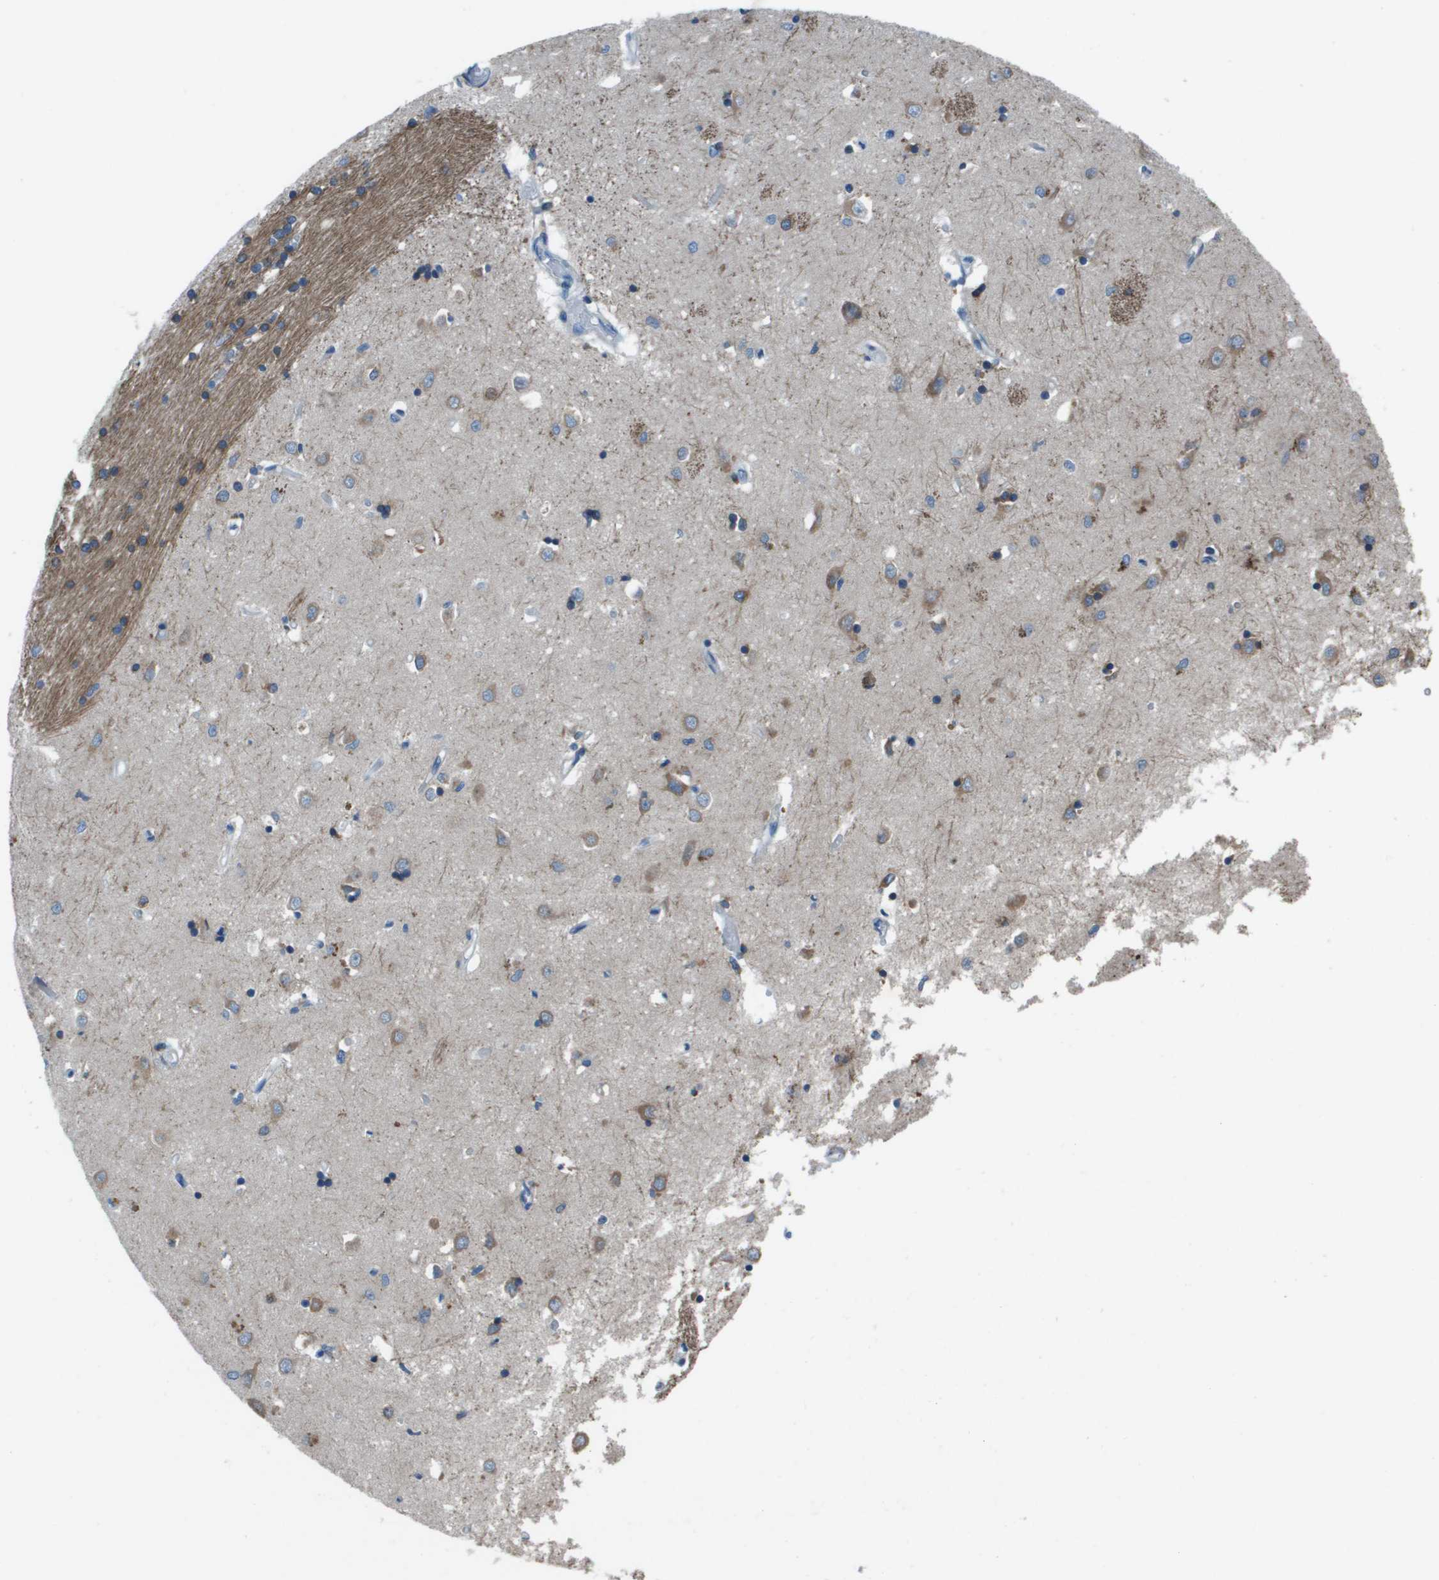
{"staining": {"intensity": "weak", "quantity": "25%-75%", "location": "cytoplasmic/membranous"}, "tissue": "caudate", "cell_type": "Glial cells", "image_type": "normal", "snomed": [{"axis": "morphology", "description": "Normal tissue, NOS"}, {"axis": "topography", "description": "Lateral ventricle wall"}], "caption": "Immunohistochemical staining of normal human caudate shows weak cytoplasmic/membranous protein expression in approximately 25%-75% of glial cells.", "gene": "ARFGAP2", "patient": {"sex": "female", "age": 19}}